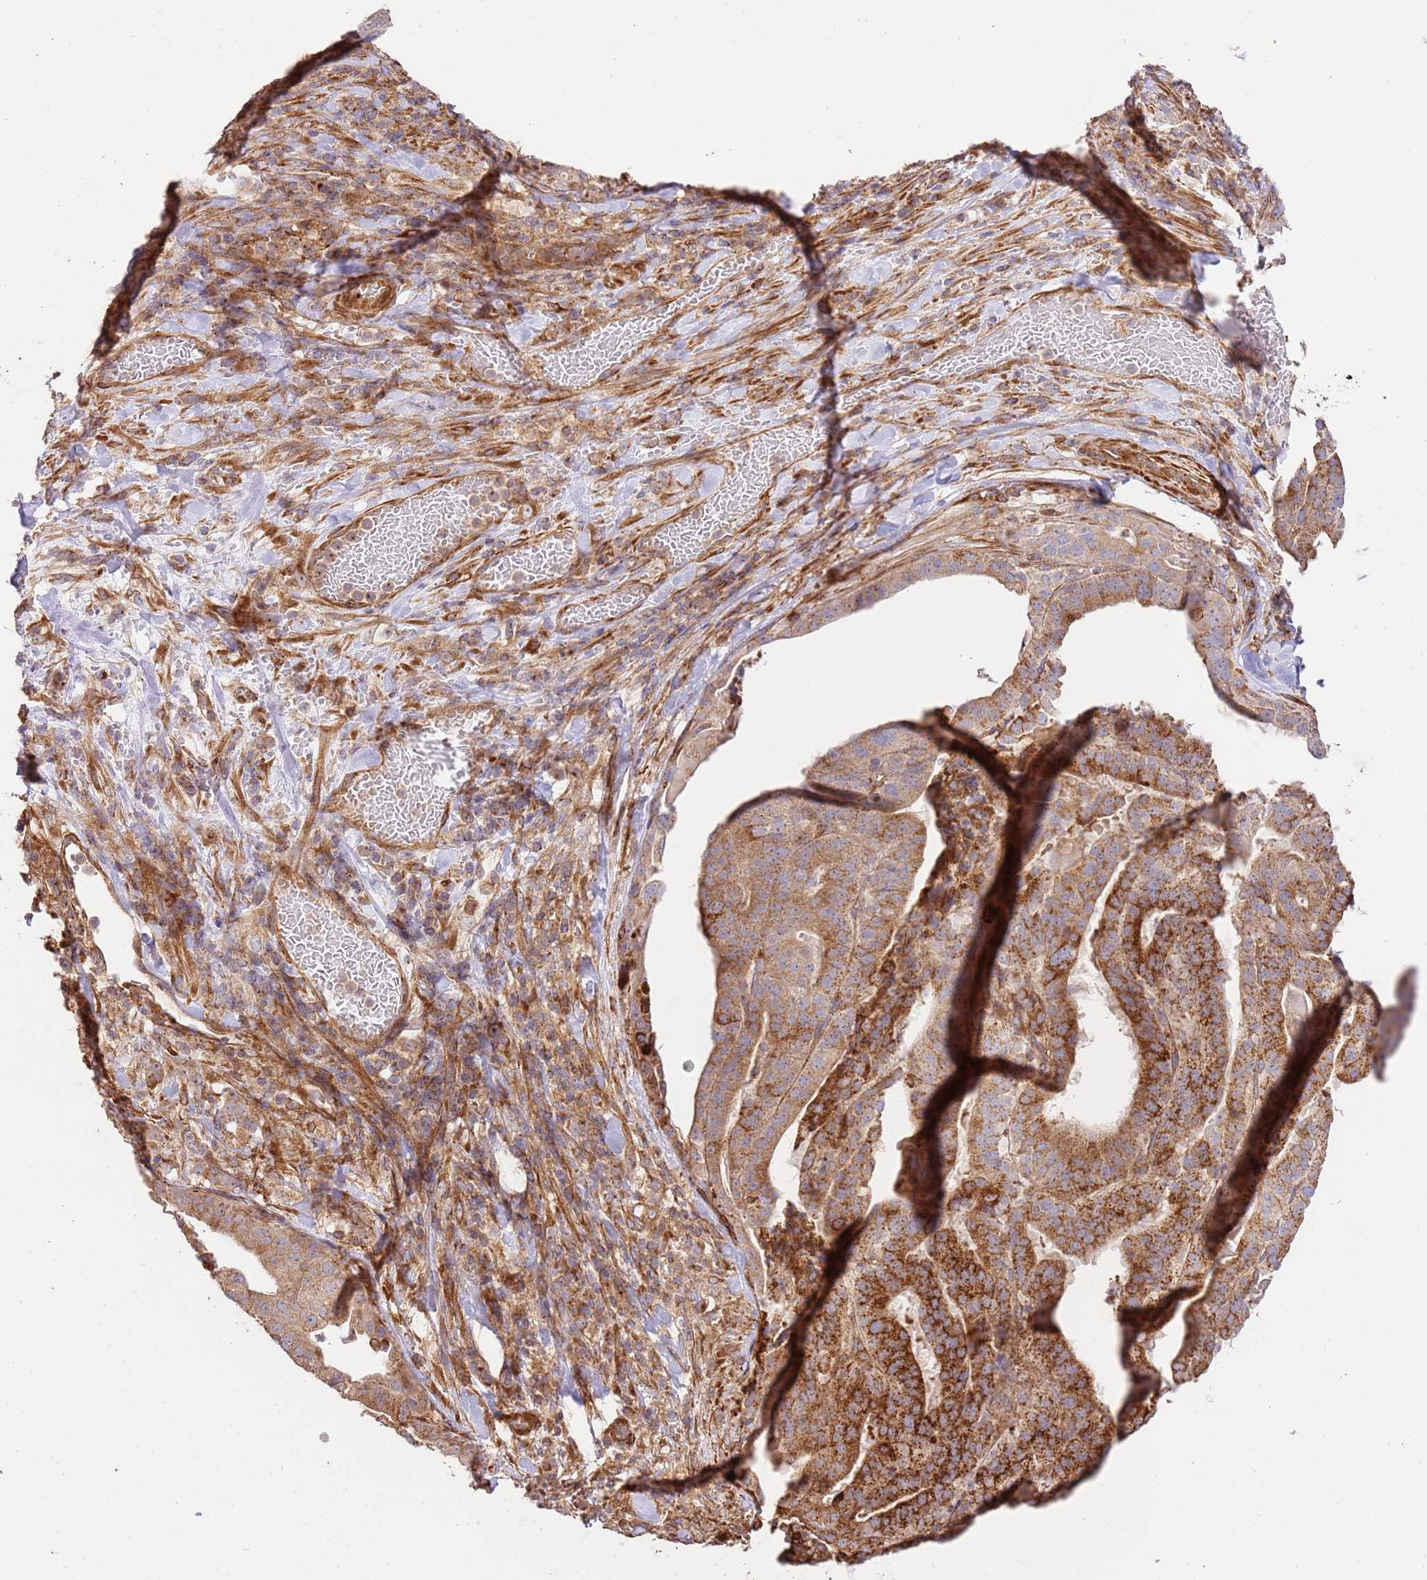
{"staining": {"intensity": "strong", "quantity": ">75%", "location": "cytoplasmic/membranous"}, "tissue": "stomach cancer", "cell_type": "Tumor cells", "image_type": "cancer", "snomed": [{"axis": "morphology", "description": "Adenocarcinoma, NOS"}, {"axis": "topography", "description": "Stomach"}], "caption": "Adenocarcinoma (stomach) stained for a protein exhibits strong cytoplasmic/membranous positivity in tumor cells.", "gene": "ZBTB39", "patient": {"sex": "male", "age": 48}}